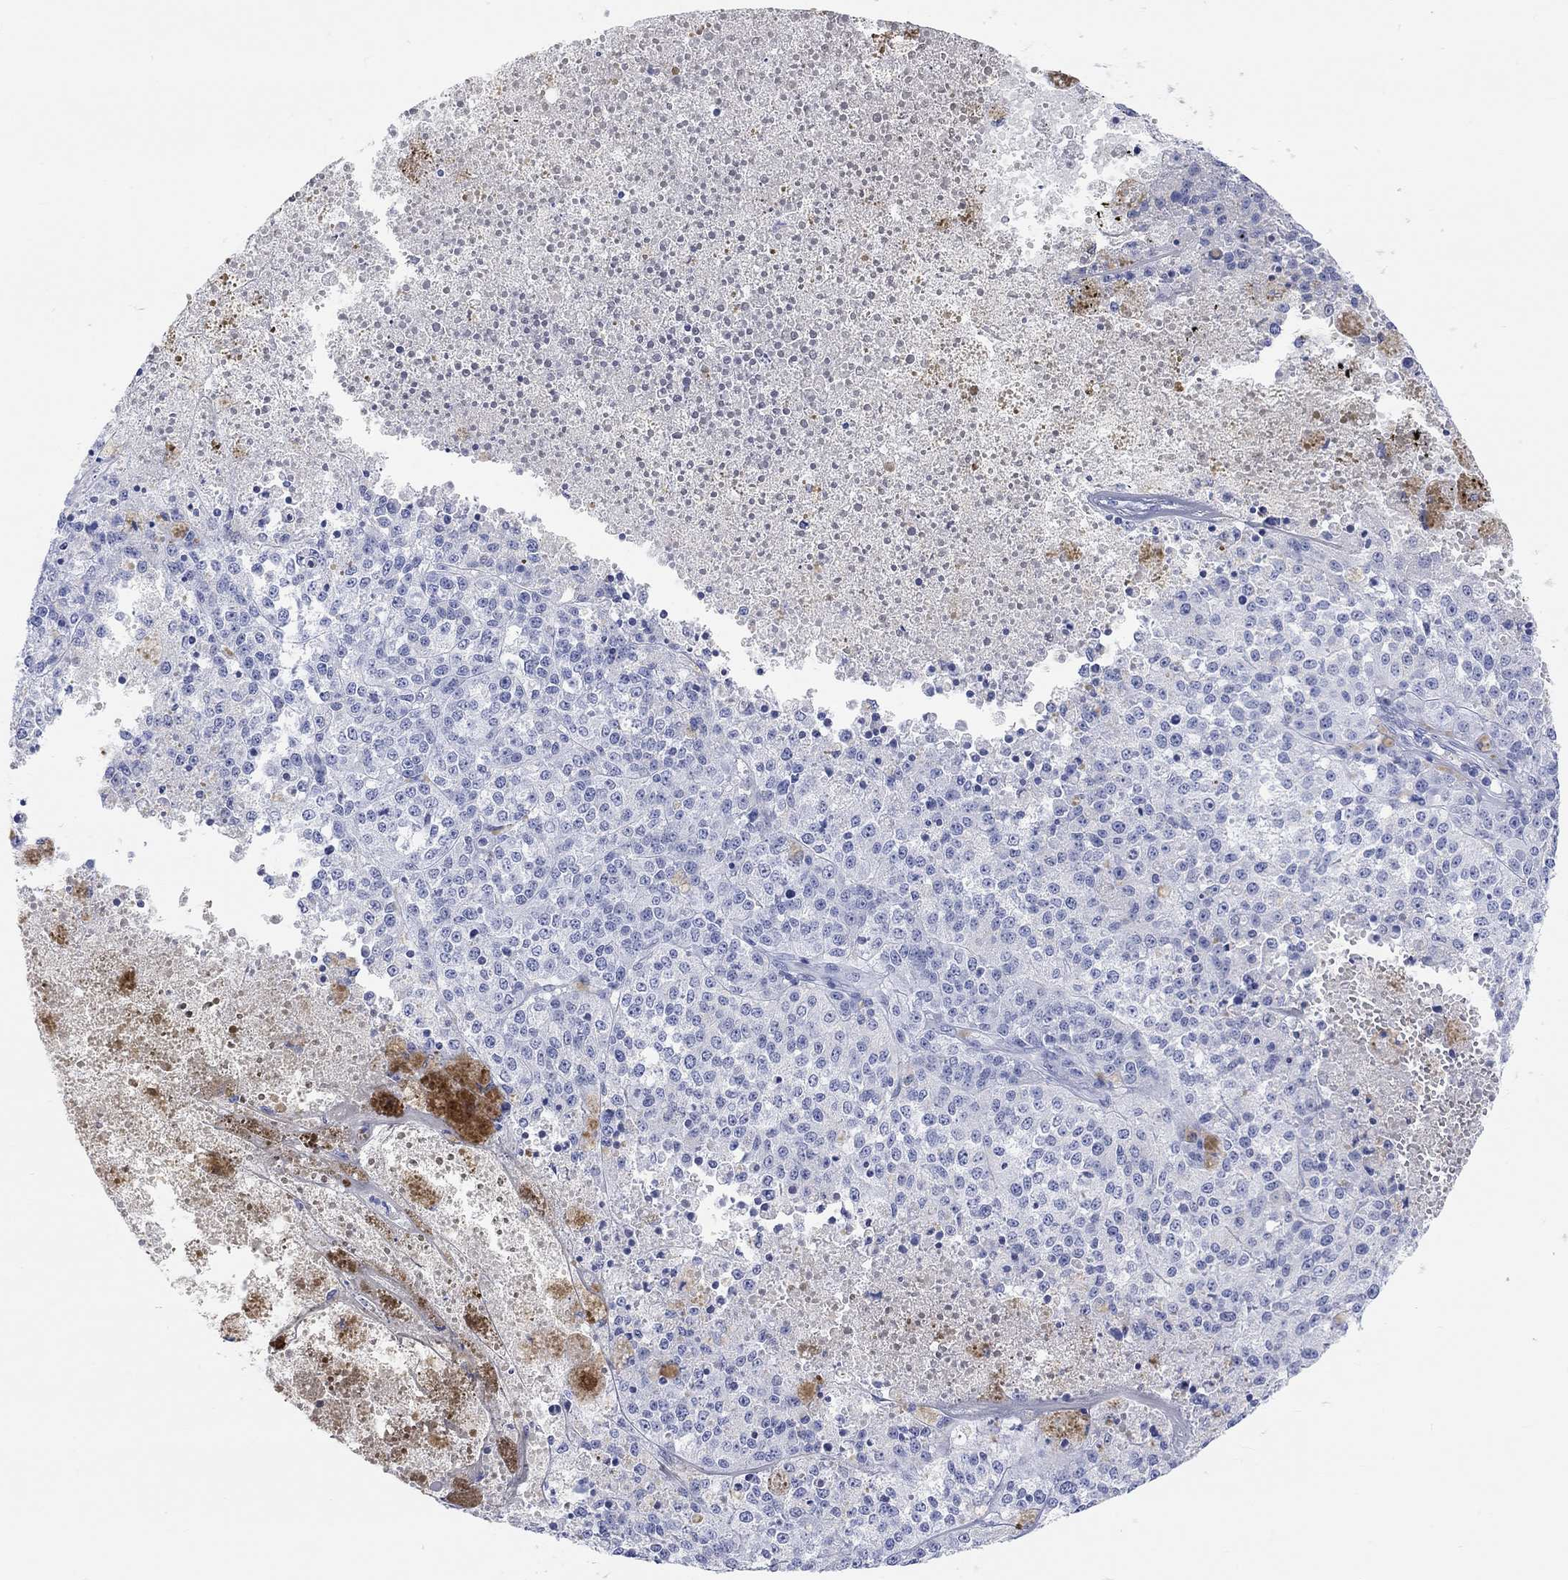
{"staining": {"intensity": "negative", "quantity": "none", "location": "none"}, "tissue": "melanoma", "cell_type": "Tumor cells", "image_type": "cancer", "snomed": [{"axis": "morphology", "description": "Malignant melanoma, Metastatic site"}, {"axis": "topography", "description": "Lymph node"}], "caption": "Immunohistochemistry micrograph of neoplastic tissue: human melanoma stained with DAB (3,3'-diaminobenzidine) exhibits no significant protein staining in tumor cells. (IHC, brightfield microscopy, high magnification).", "gene": "XIRP2", "patient": {"sex": "female", "age": 64}}